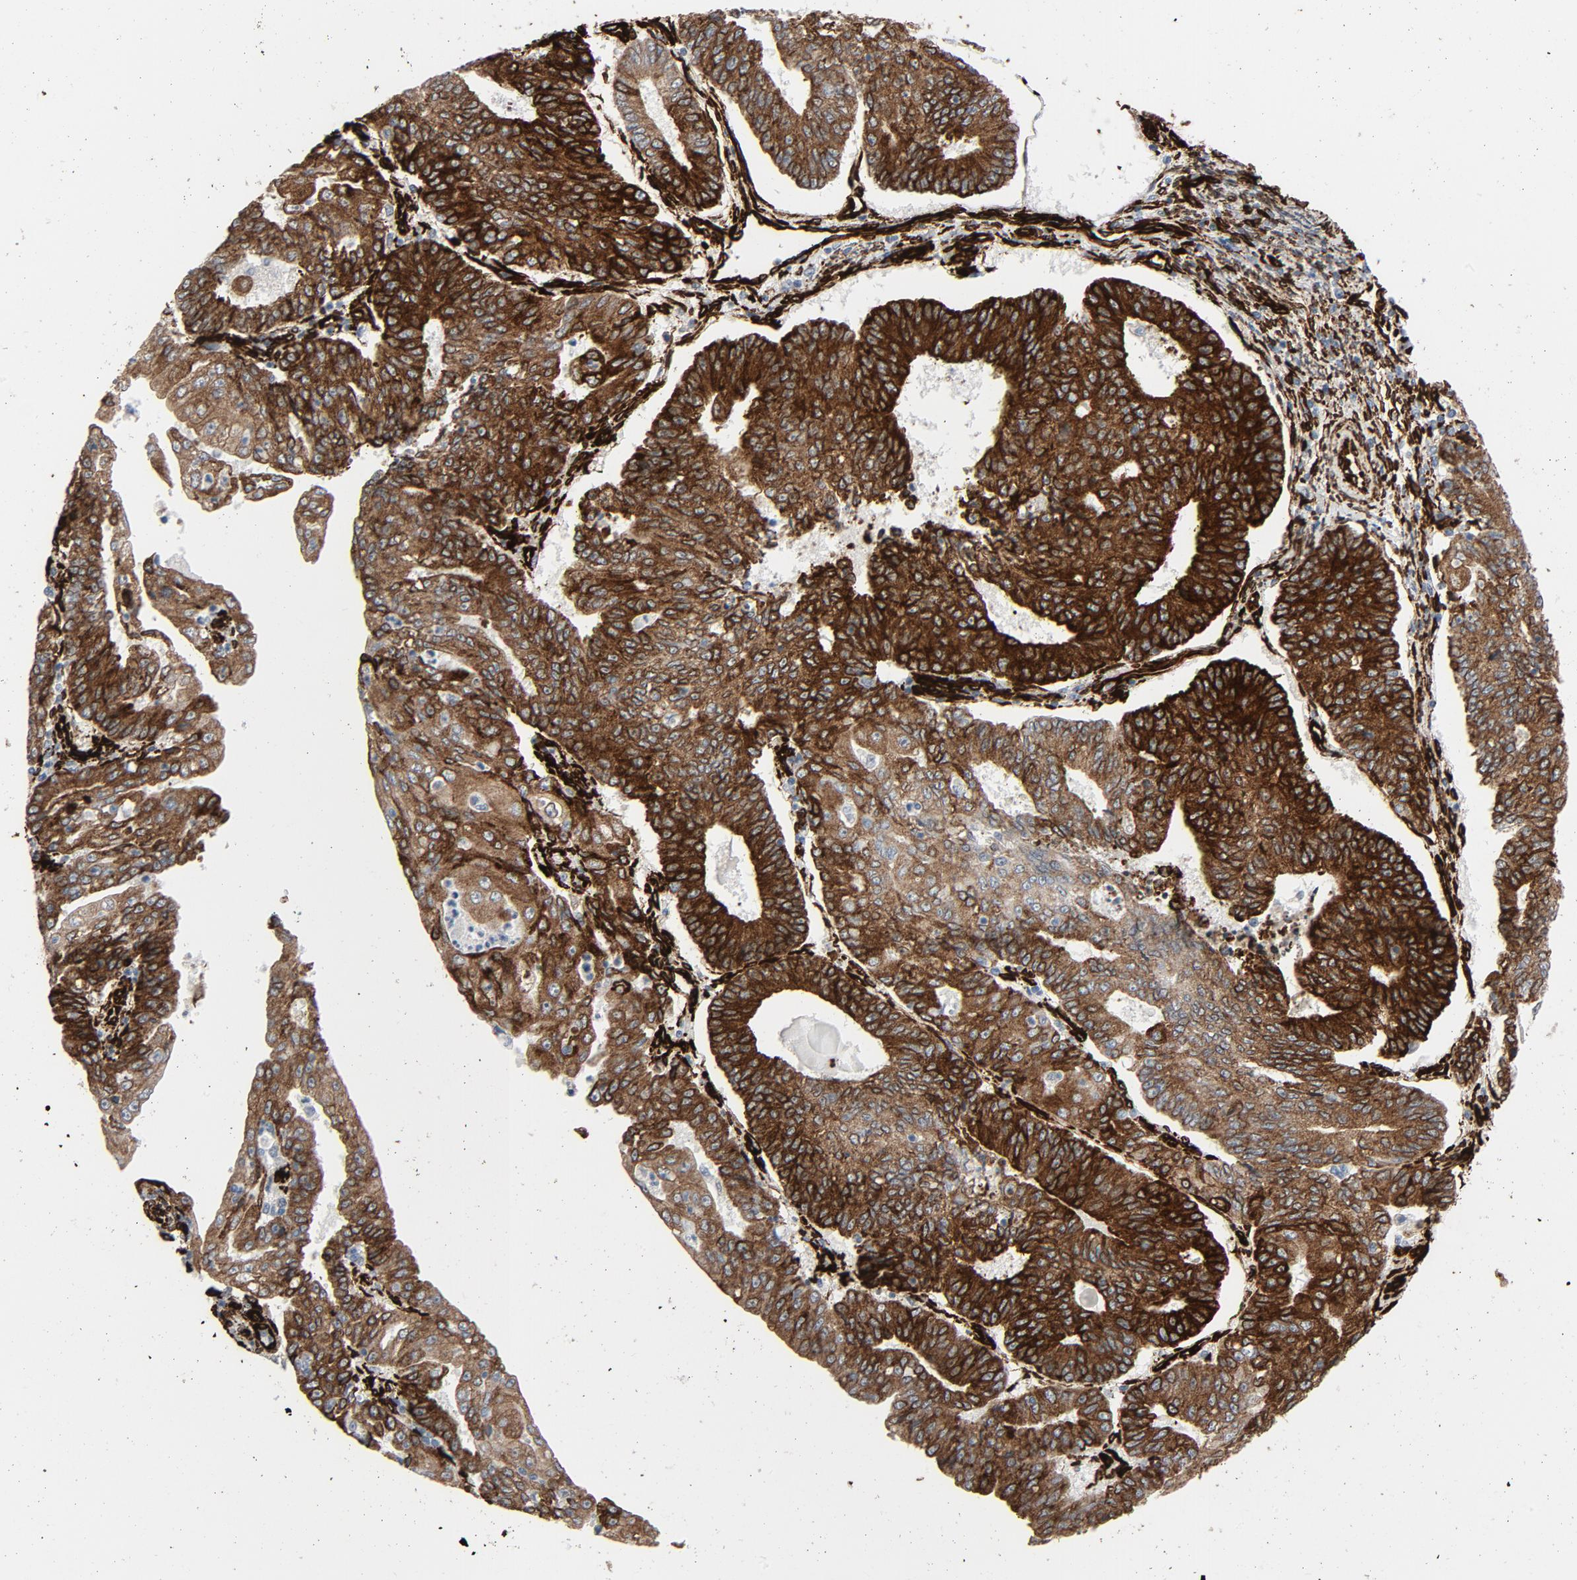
{"staining": {"intensity": "strong", "quantity": ">75%", "location": "cytoplasmic/membranous"}, "tissue": "endometrial cancer", "cell_type": "Tumor cells", "image_type": "cancer", "snomed": [{"axis": "morphology", "description": "Adenocarcinoma, NOS"}, {"axis": "topography", "description": "Endometrium"}], "caption": "A brown stain highlights strong cytoplasmic/membranous positivity of a protein in human endometrial cancer tumor cells.", "gene": "SERPINH1", "patient": {"sex": "female", "age": 69}}